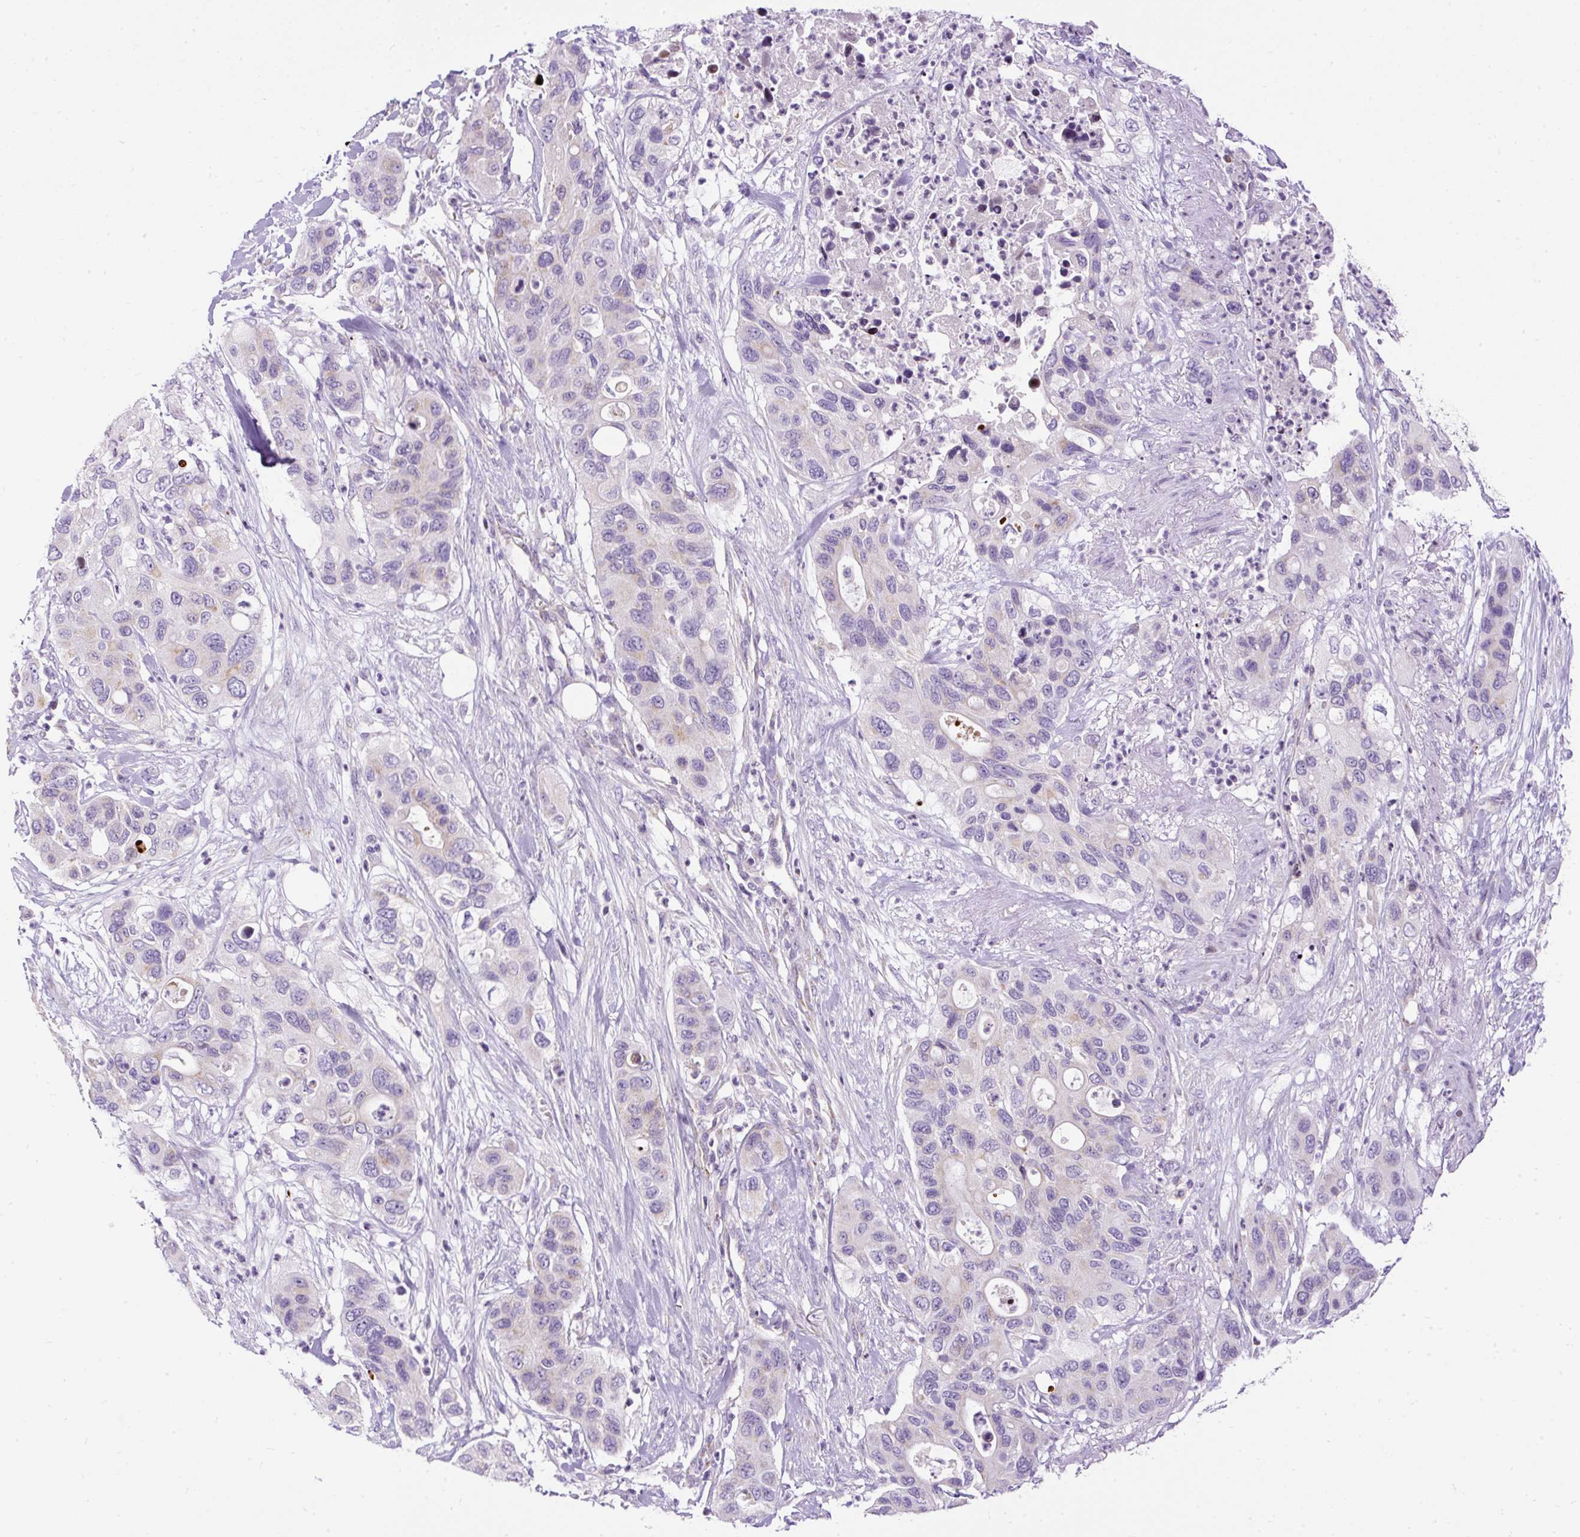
{"staining": {"intensity": "moderate", "quantity": "<25%", "location": "cytoplasmic/membranous"}, "tissue": "pancreatic cancer", "cell_type": "Tumor cells", "image_type": "cancer", "snomed": [{"axis": "morphology", "description": "Adenocarcinoma, NOS"}, {"axis": "topography", "description": "Pancreas"}], "caption": "Immunohistochemistry image of human pancreatic cancer (adenocarcinoma) stained for a protein (brown), which shows low levels of moderate cytoplasmic/membranous positivity in approximately <25% of tumor cells.", "gene": "FMC1", "patient": {"sex": "female", "age": 71}}